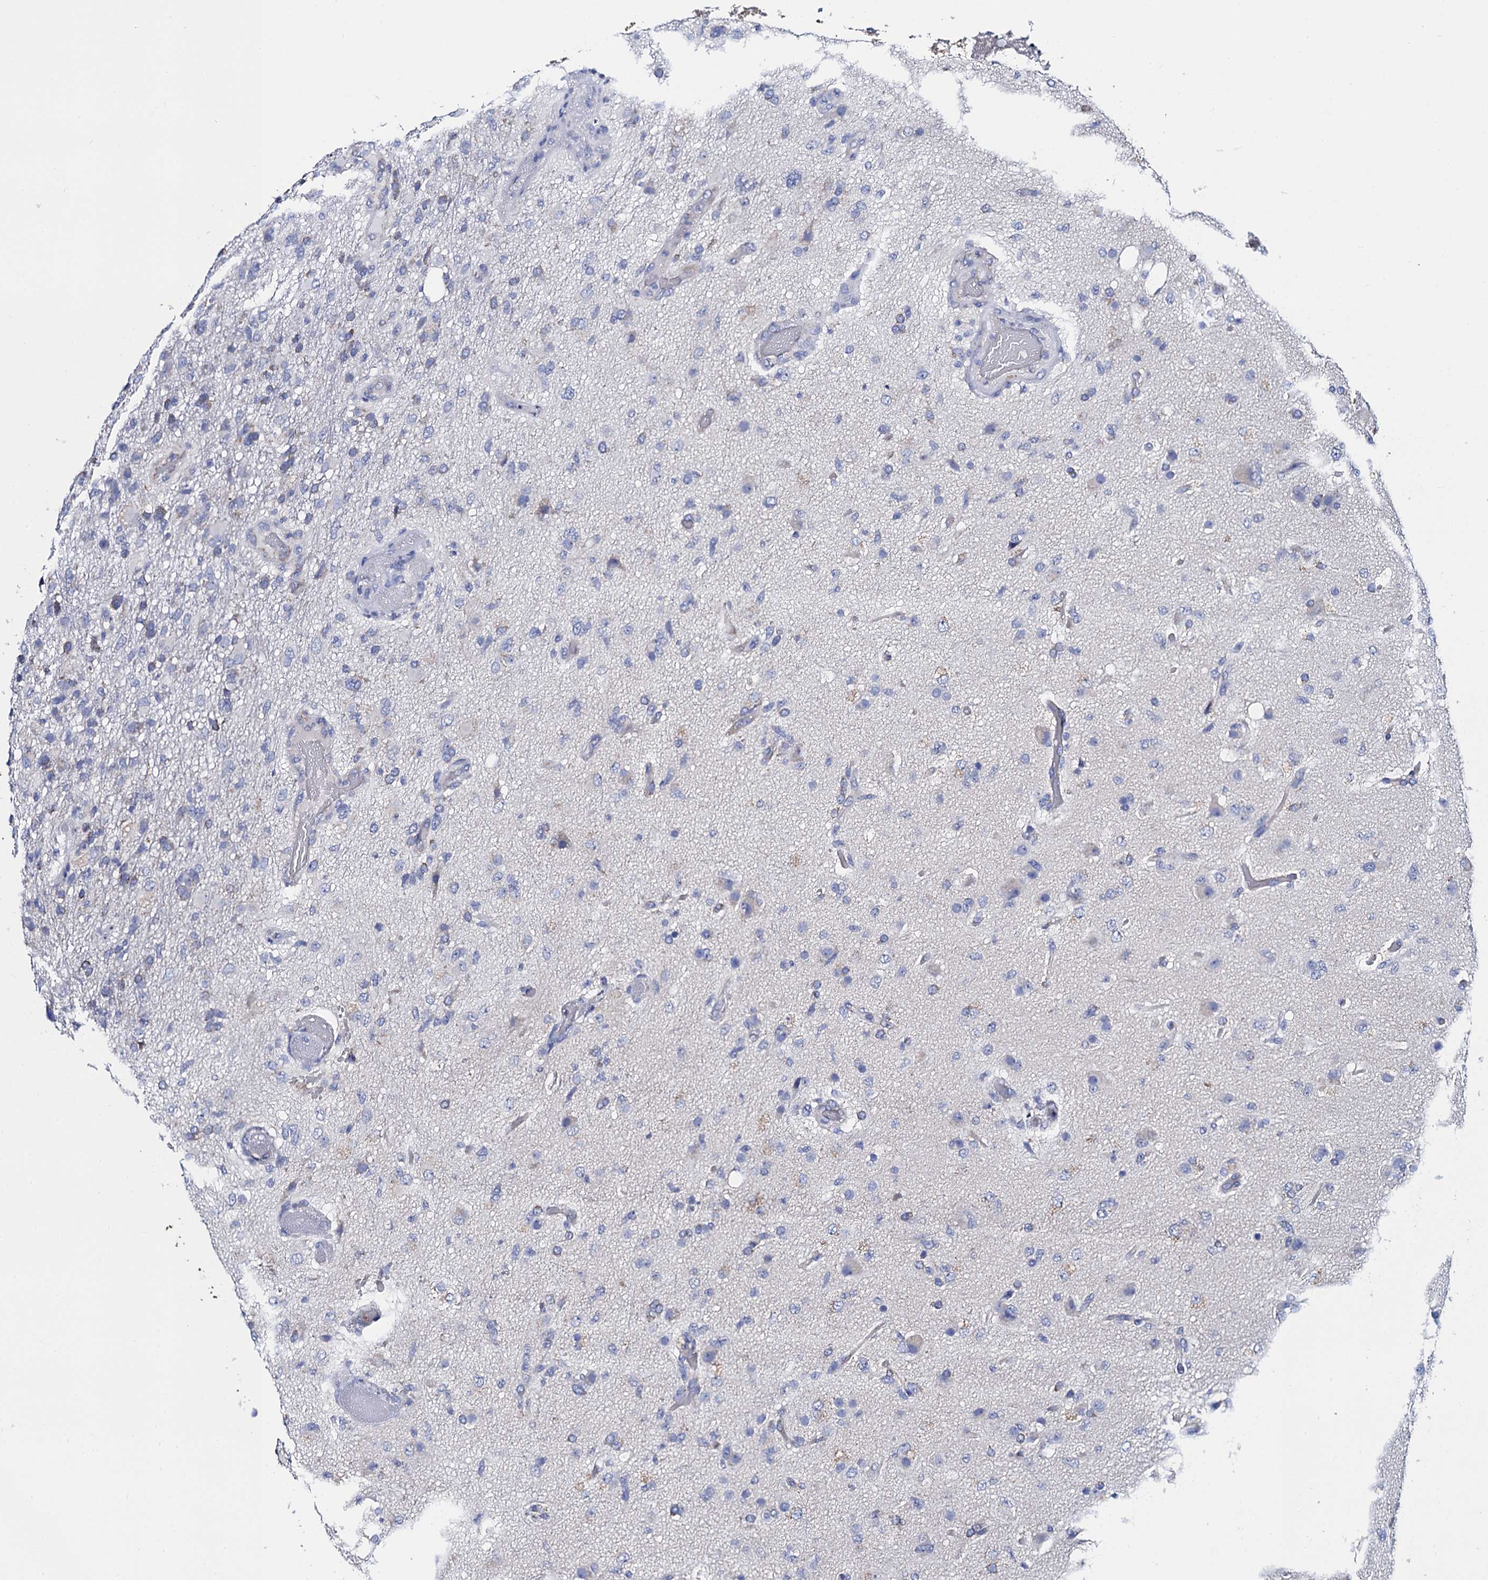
{"staining": {"intensity": "negative", "quantity": "none", "location": "none"}, "tissue": "glioma", "cell_type": "Tumor cells", "image_type": "cancer", "snomed": [{"axis": "morphology", "description": "Glioma, malignant, High grade"}, {"axis": "topography", "description": "Brain"}], "caption": "Tumor cells are negative for brown protein staining in glioma. Brightfield microscopy of immunohistochemistry stained with DAB (brown) and hematoxylin (blue), captured at high magnification.", "gene": "ACADSB", "patient": {"sex": "female", "age": 74}}